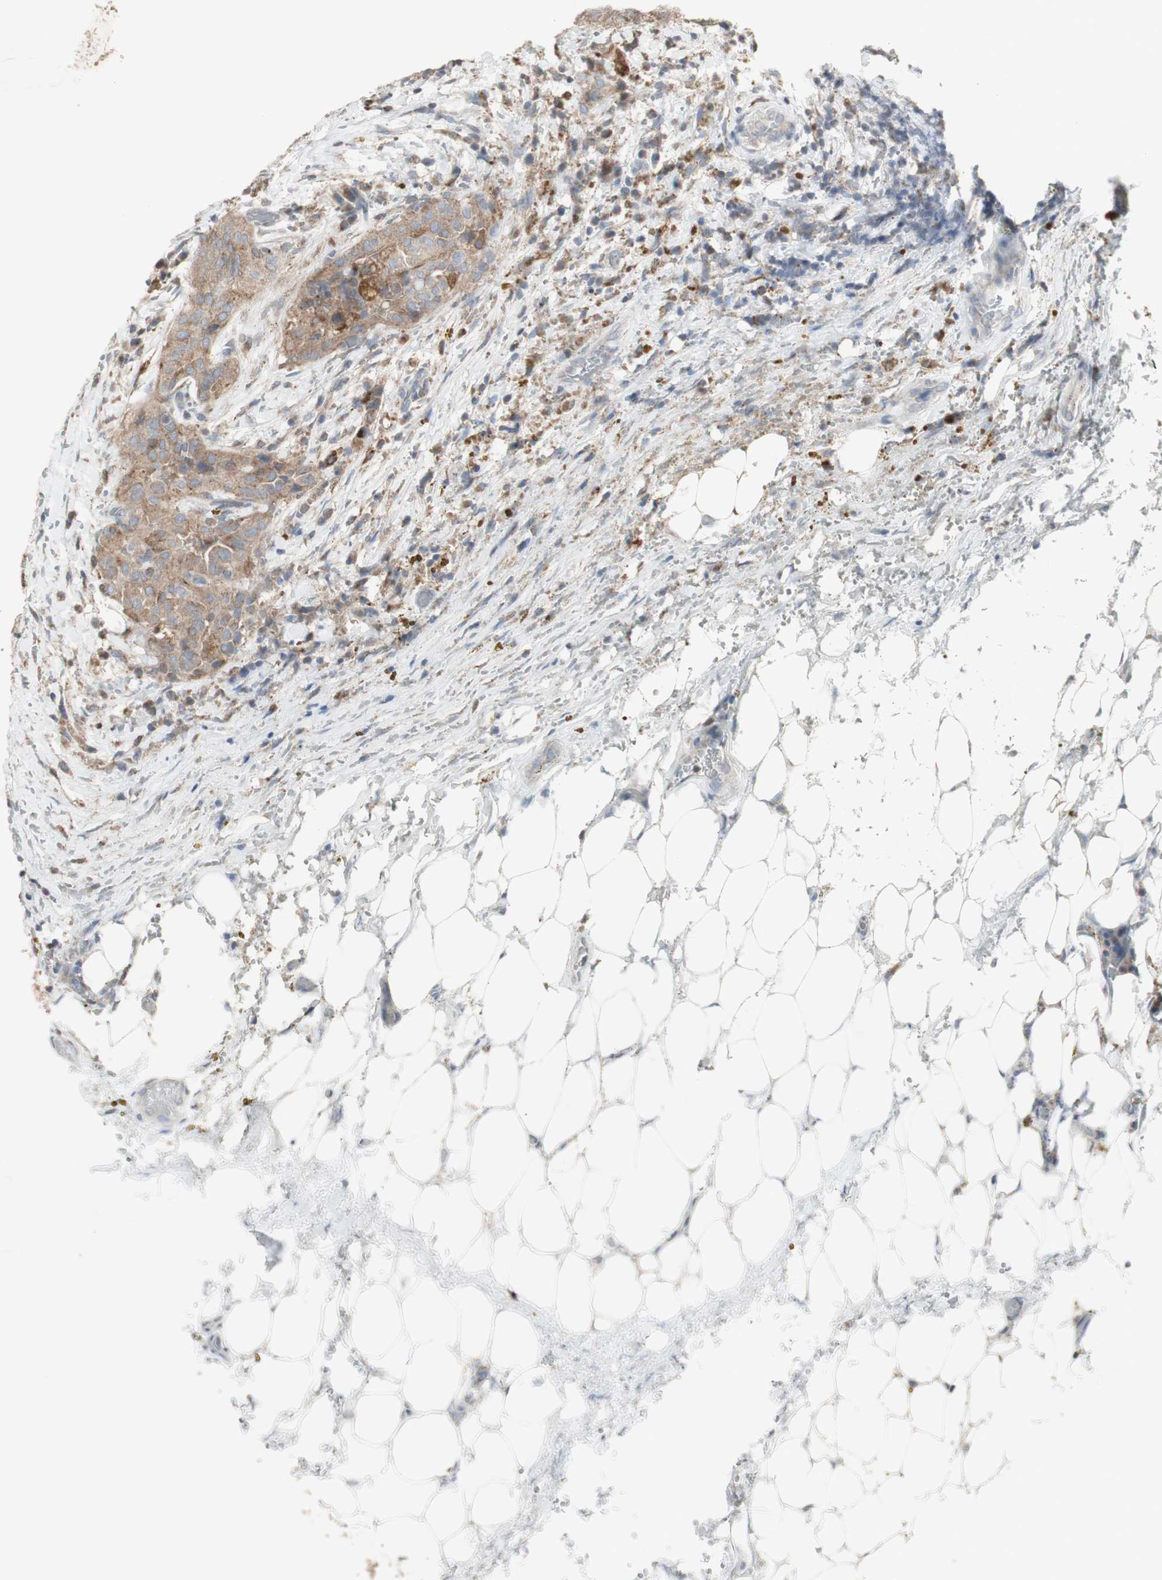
{"staining": {"intensity": "moderate", "quantity": ">75%", "location": "cytoplasmic/membranous"}, "tissue": "thyroid cancer", "cell_type": "Tumor cells", "image_type": "cancer", "snomed": [{"axis": "morphology", "description": "Papillary adenocarcinoma, NOS"}, {"axis": "topography", "description": "Thyroid gland"}], "caption": "Immunohistochemistry (IHC) photomicrograph of human thyroid papillary adenocarcinoma stained for a protein (brown), which reveals medium levels of moderate cytoplasmic/membranous staining in approximately >75% of tumor cells.", "gene": "ATP6V1E1", "patient": {"sex": "male", "age": 77}}